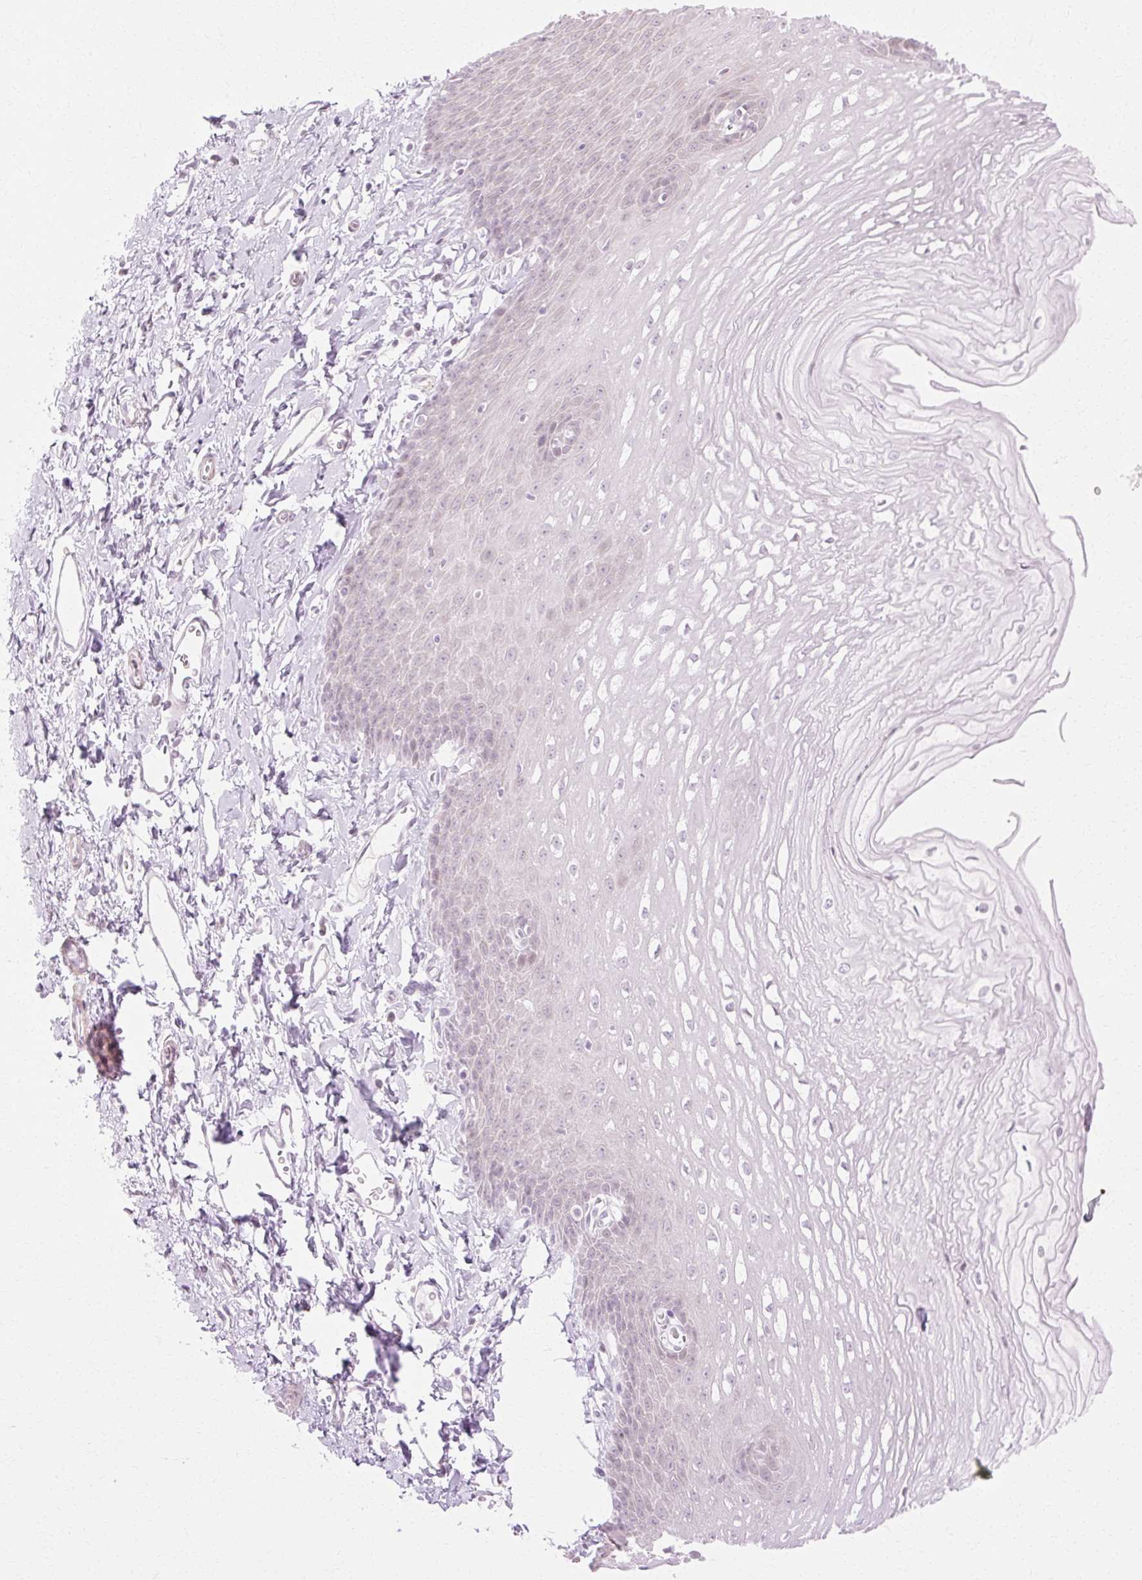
{"staining": {"intensity": "negative", "quantity": "none", "location": "none"}, "tissue": "esophagus", "cell_type": "Squamous epithelial cells", "image_type": "normal", "snomed": [{"axis": "morphology", "description": "Normal tissue, NOS"}, {"axis": "topography", "description": "Esophagus"}], "caption": "A micrograph of esophagus stained for a protein exhibits no brown staining in squamous epithelial cells. (Brightfield microscopy of DAB immunohistochemistry (IHC) at high magnification).", "gene": "C3orf49", "patient": {"sex": "male", "age": 70}}